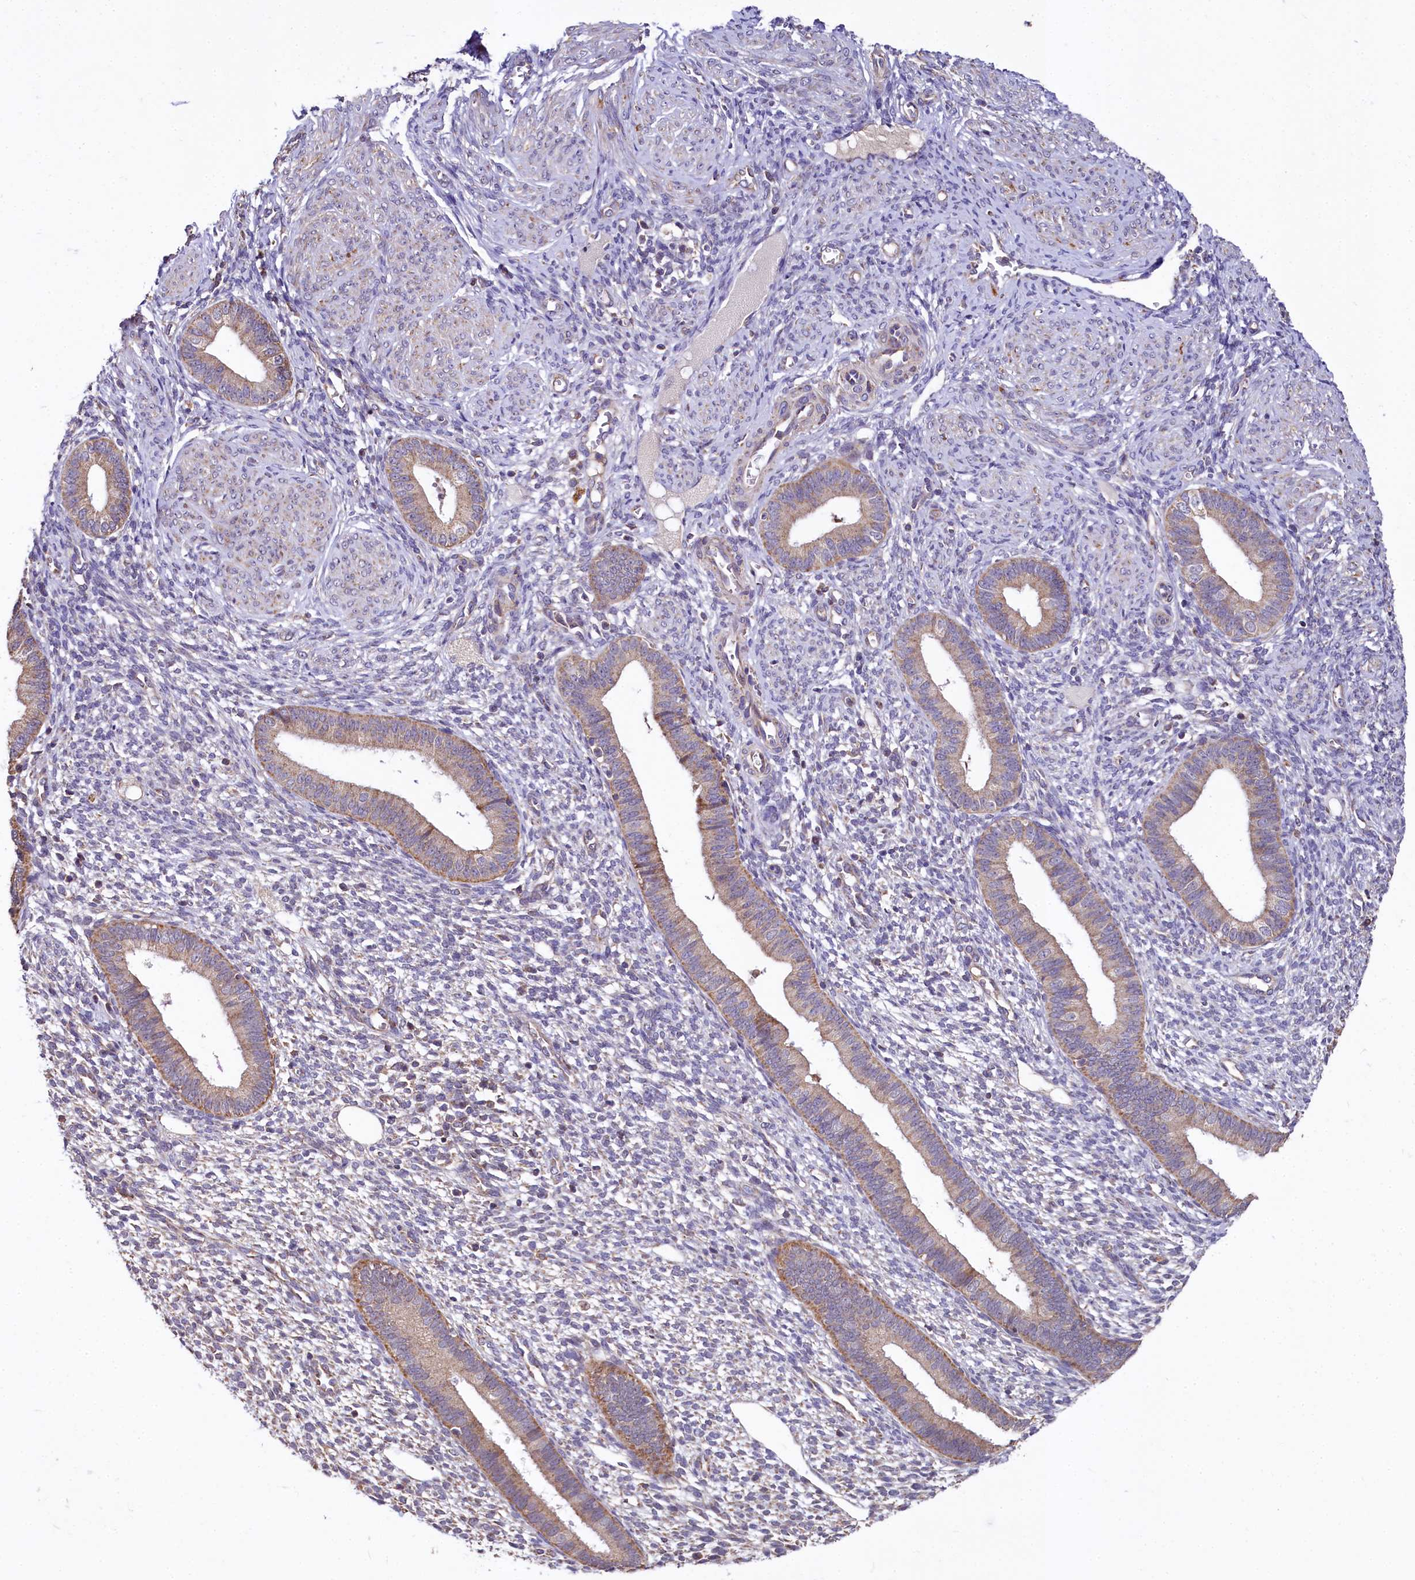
{"staining": {"intensity": "moderate", "quantity": "<25%", "location": "cytoplasmic/membranous"}, "tissue": "endometrium", "cell_type": "Cells in endometrial stroma", "image_type": "normal", "snomed": [{"axis": "morphology", "description": "Normal tissue, NOS"}, {"axis": "topography", "description": "Endometrium"}], "caption": "Endometrium stained with DAB (3,3'-diaminobenzidine) immunohistochemistry (IHC) reveals low levels of moderate cytoplasmic/membranous positivity in approximately <25% of cells in endometrial stroma.", "gene": "SPRYD3", "patient": {"sex": "female", "age": 46}}